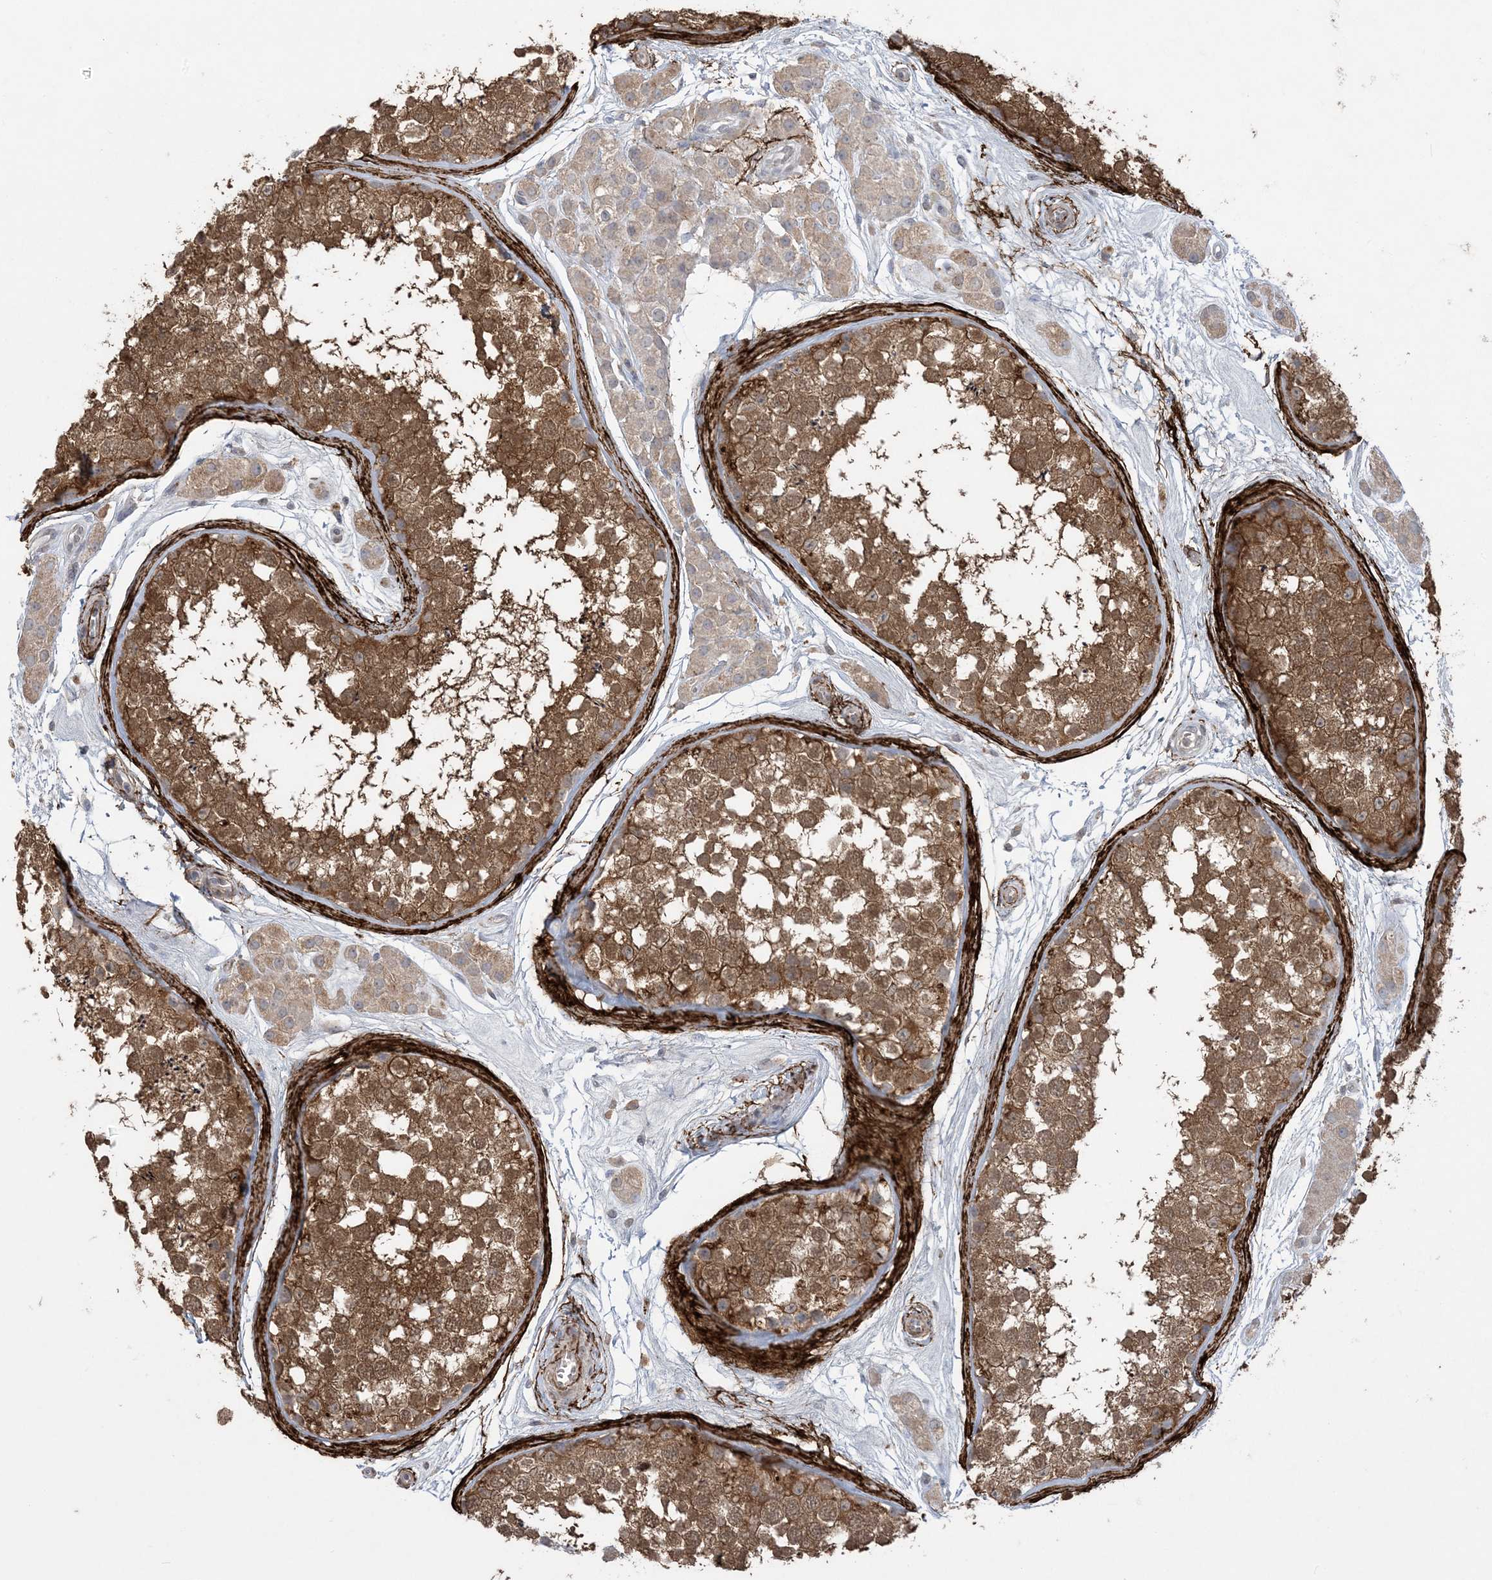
{"staining": {"intensity": "strong", "quantity": ">75%", "location": "cytoplasmic/membranous,nuclear"}, "tissue": "testis", "cell_type": "Cells in seminiferous ducts", "image_type": "normal", "snomed": [{"axis": "morphology", "description": "Normal tissue, NOS"}, {"axis": "topography", "description": "Testis"}], "caption": "Normal testis was stained to show a protein in brown. There is high levels of strong cytoplasmic/membranous,nuclear staining in approximately >75% of cells in seminiferous ducts.", "gene": "XRN1", "patient": {"sex": "male", "age": 56}}